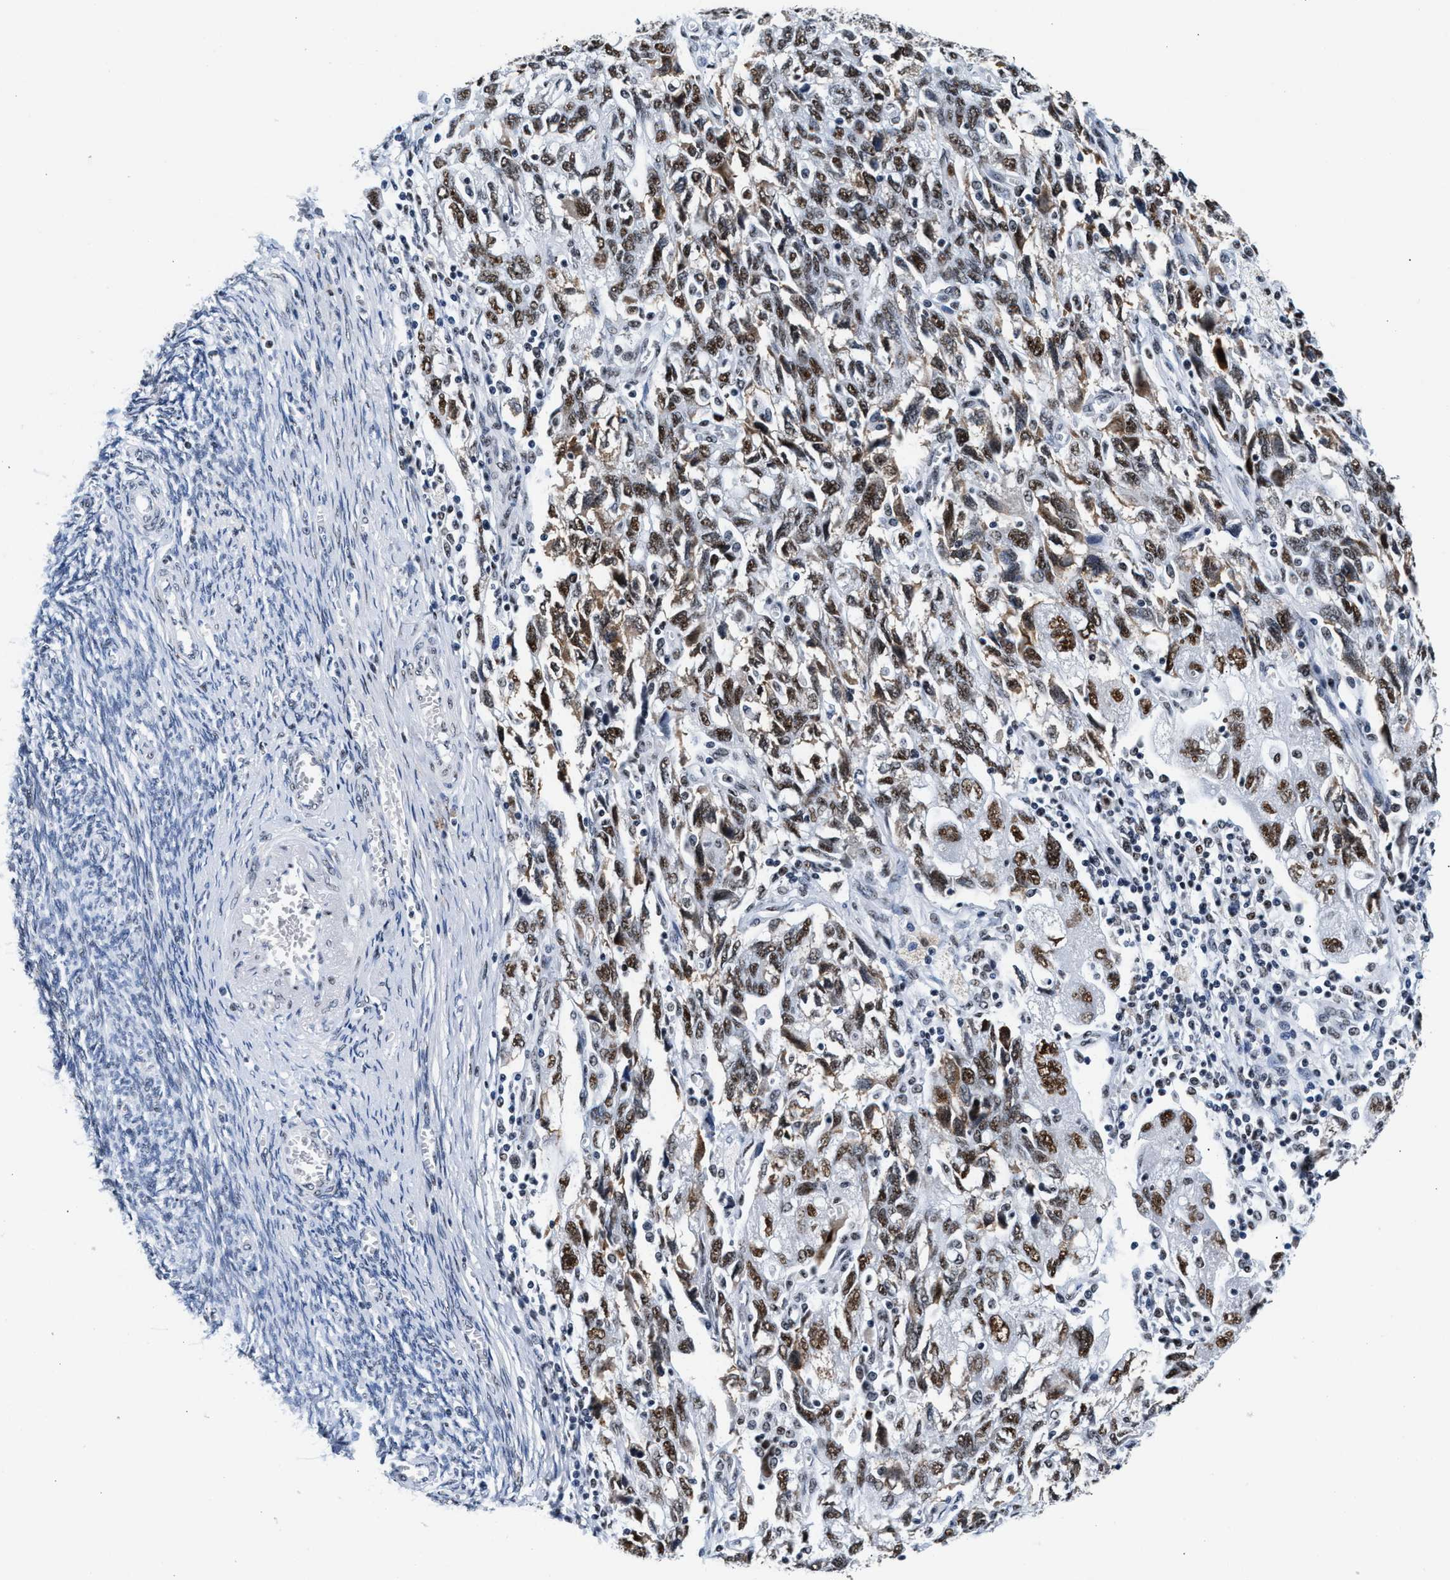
{"staining": {"intensity": "strong", "quantity": ">75%", "location": "nuclear"}, "tissue": "ovarian cancer", "cell_type": "Tumor cells", "image_type": "cancer", "snomed": [{"axis": "morphology", "description": "Carcinoma, NOS"}, {"axis": "morphology", "description": "Cystadenocarcinoma, serous, NOS"}, {"axis": "topography", "description": "Ovary"}], "caption": "A brown stain labels strong nuclear staining of a protein in ovarian serous cystadenocarcinoma tumor cells. Nuclei are stained in blue.", "gene": "RAD50", "patient": {"sex": "female", "age": 69}}